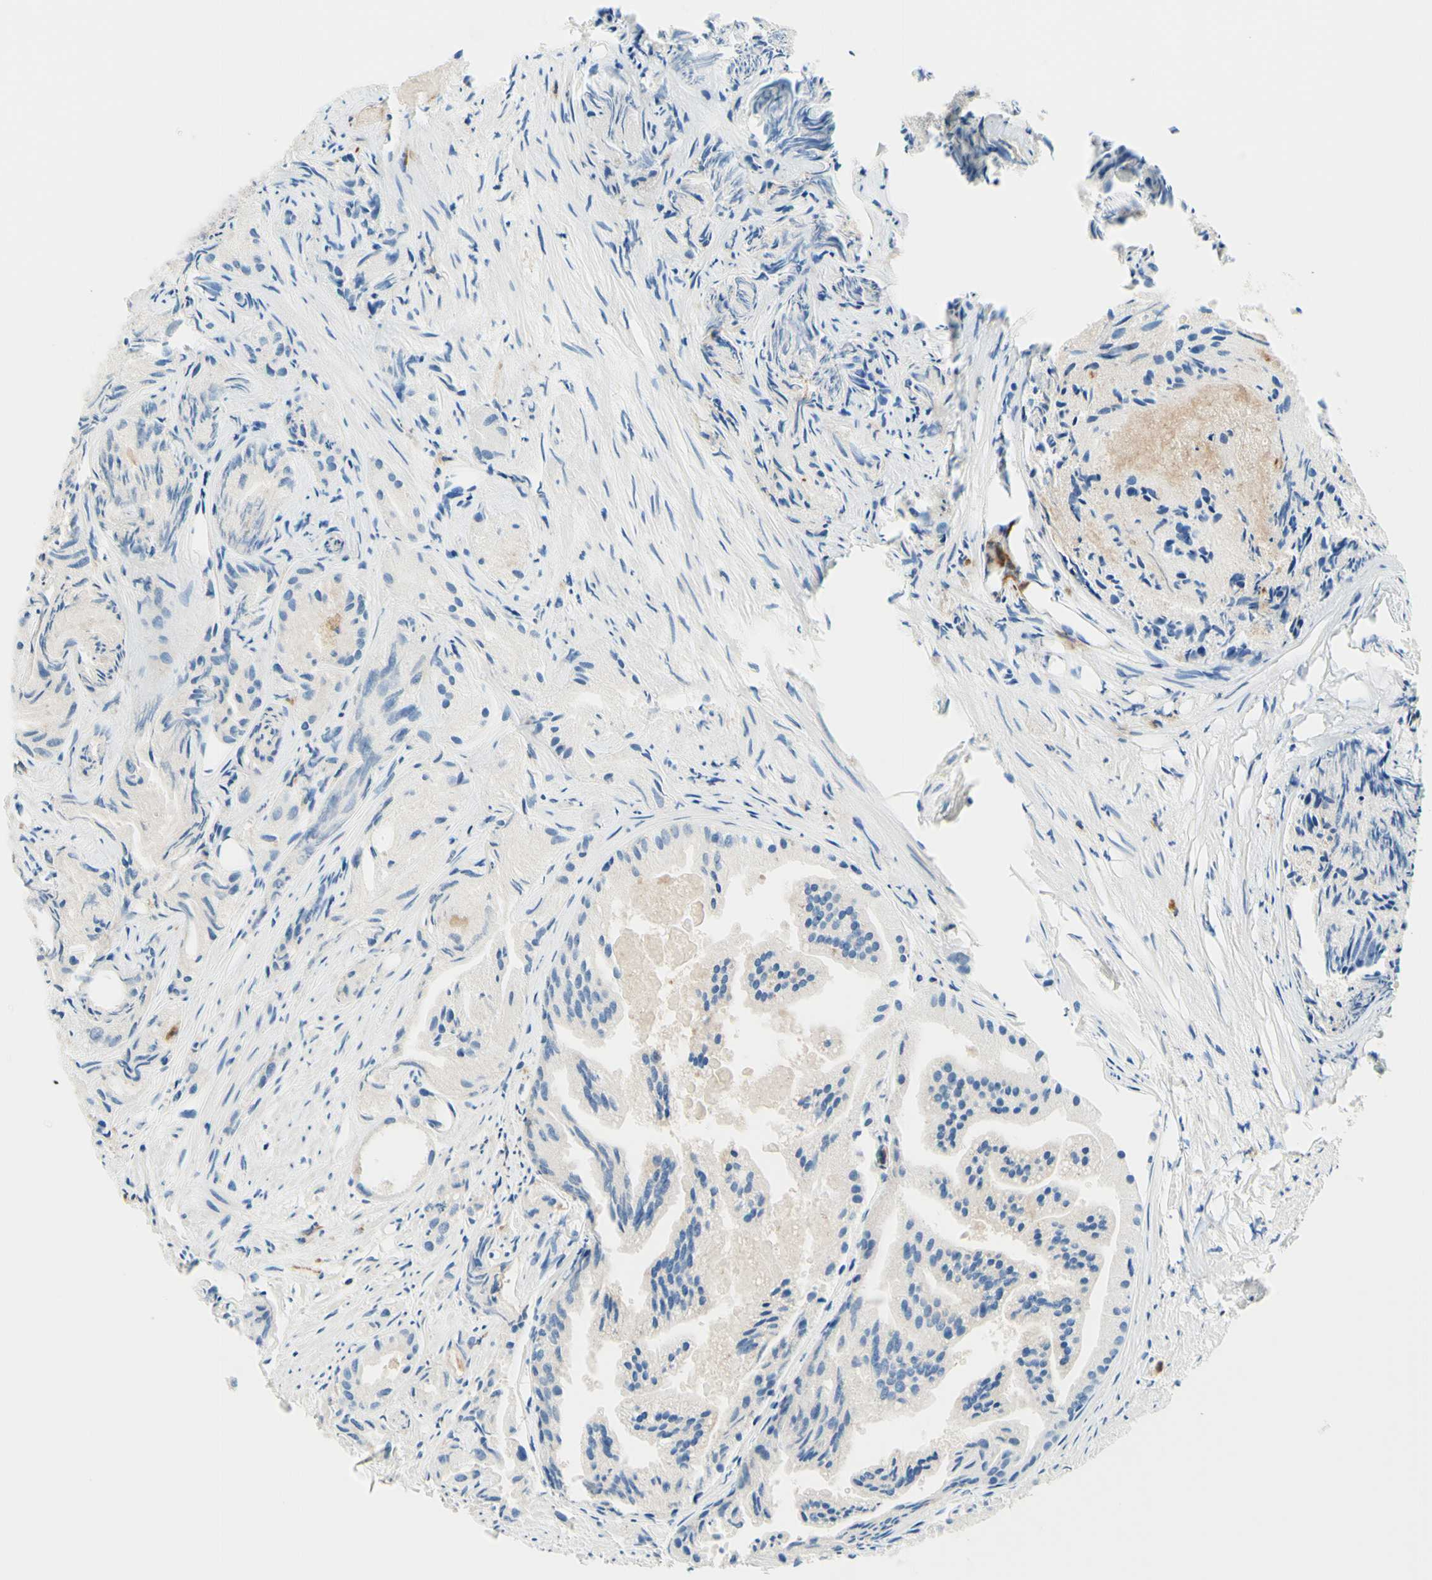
{"staining": {"intensity": "weak", "quantity": "<25%", "location": "cytoplasmic/membranous"}, "tissue": "prostate cancer", "cell_type": "Tumor cells", "image_type": "cancer", "snomed": [{"axis": "morphology", "description": "Adenocarcinoma, Low grade"}, {"axis": "topography", "description": "Prostate"}], "caption": "Immunohistochemical staining of prostate adenocarcinoma (low-grade) reveals no significant expression in tumor cells.", "gene": "SIGLEC9", "patient": {"sex": "male", "age": 72}}